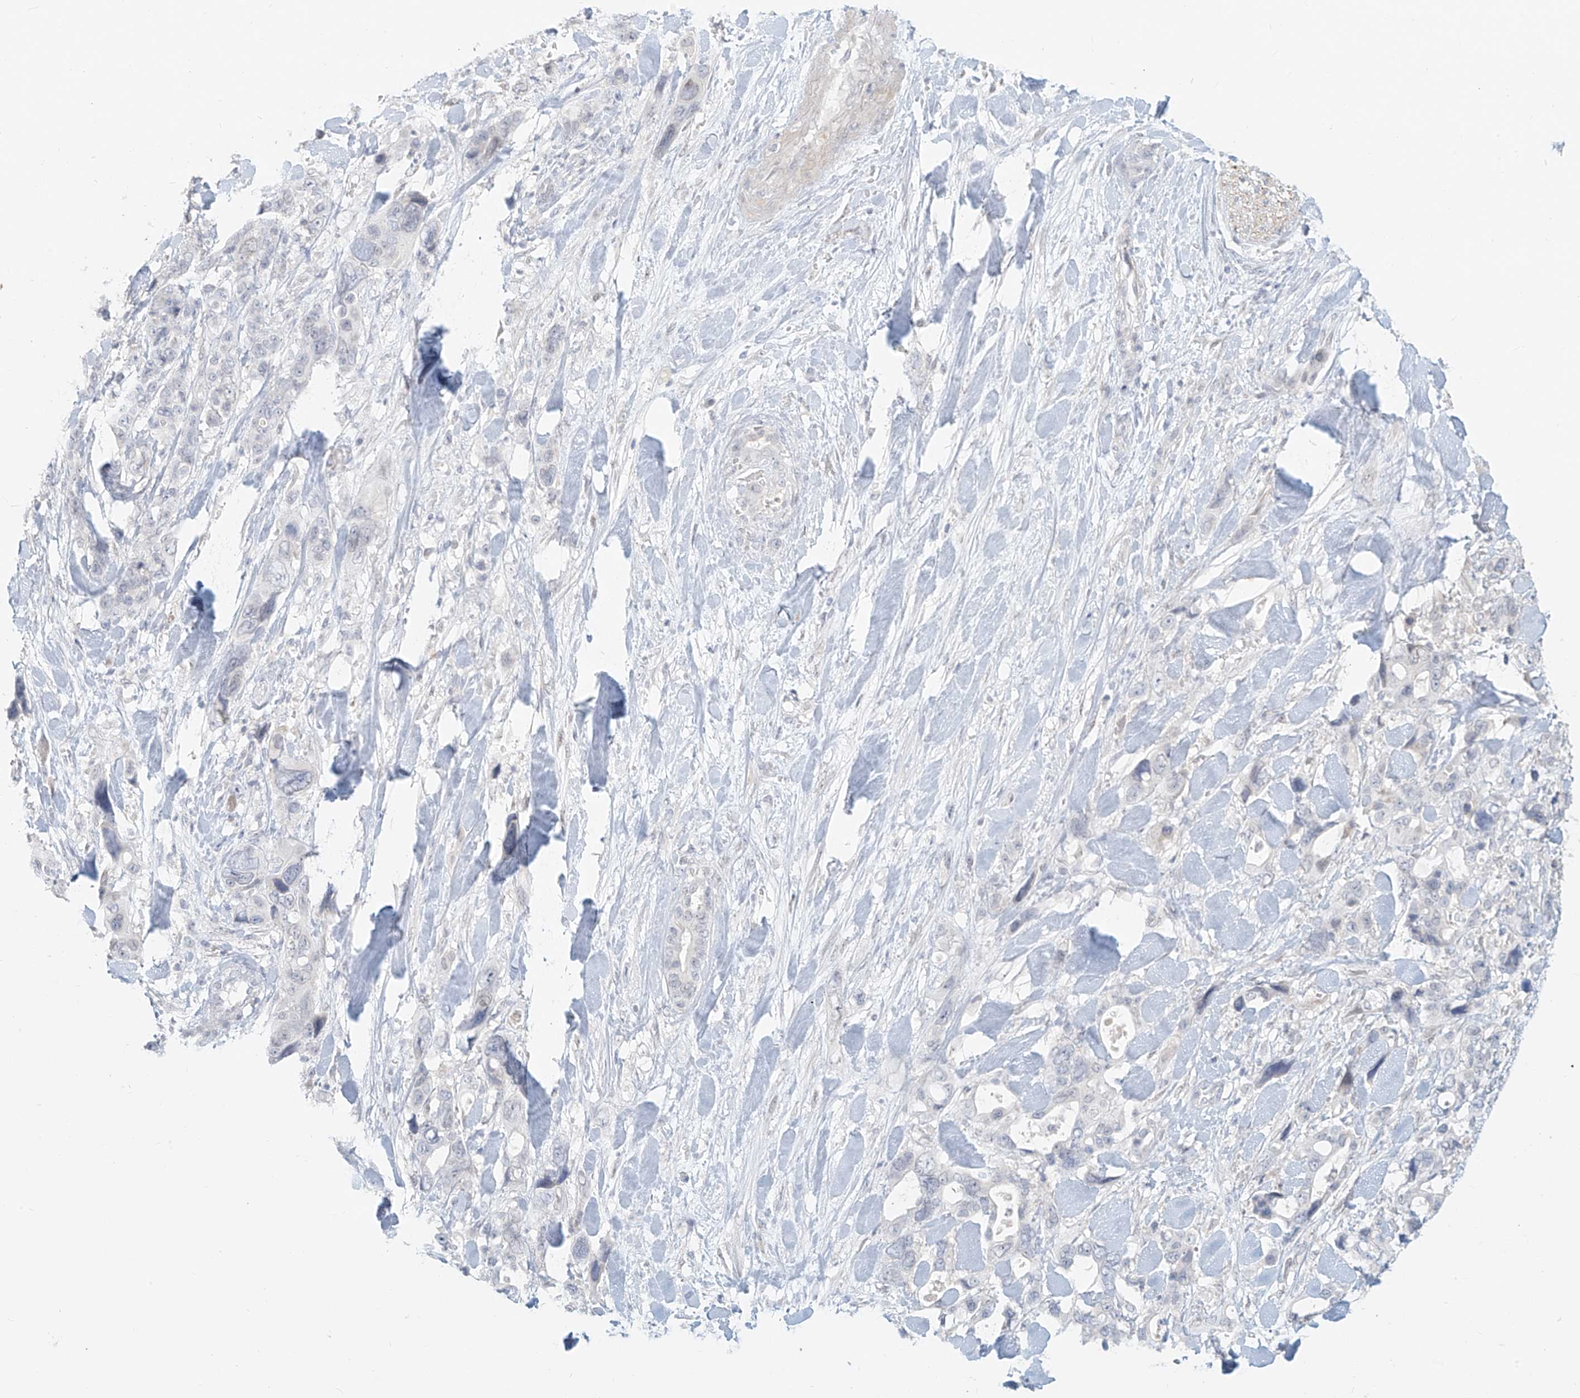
{"staining": {"intensity": "negative", "quantity": "none", "location": "none"}, "tissue": "pancreatic cancer", "cell_type": "Tumor cells", "image_type": "cancer", "snomed": [{"axis": "morphology", "description": "Adenocarcinoma, NOS"}, {"axis": "topography", "description": "Pancreas"}], "caption": "This image is of pancreatic cancer (adenocarcinoma) stained with immunohistochemistry (IHC) to label a protein in brown with the nuclei are counter-stained blue. There is no staining in tumor cells.", "gene": "OSBPL7", "patient": {"sex": "male", "age": 46}}